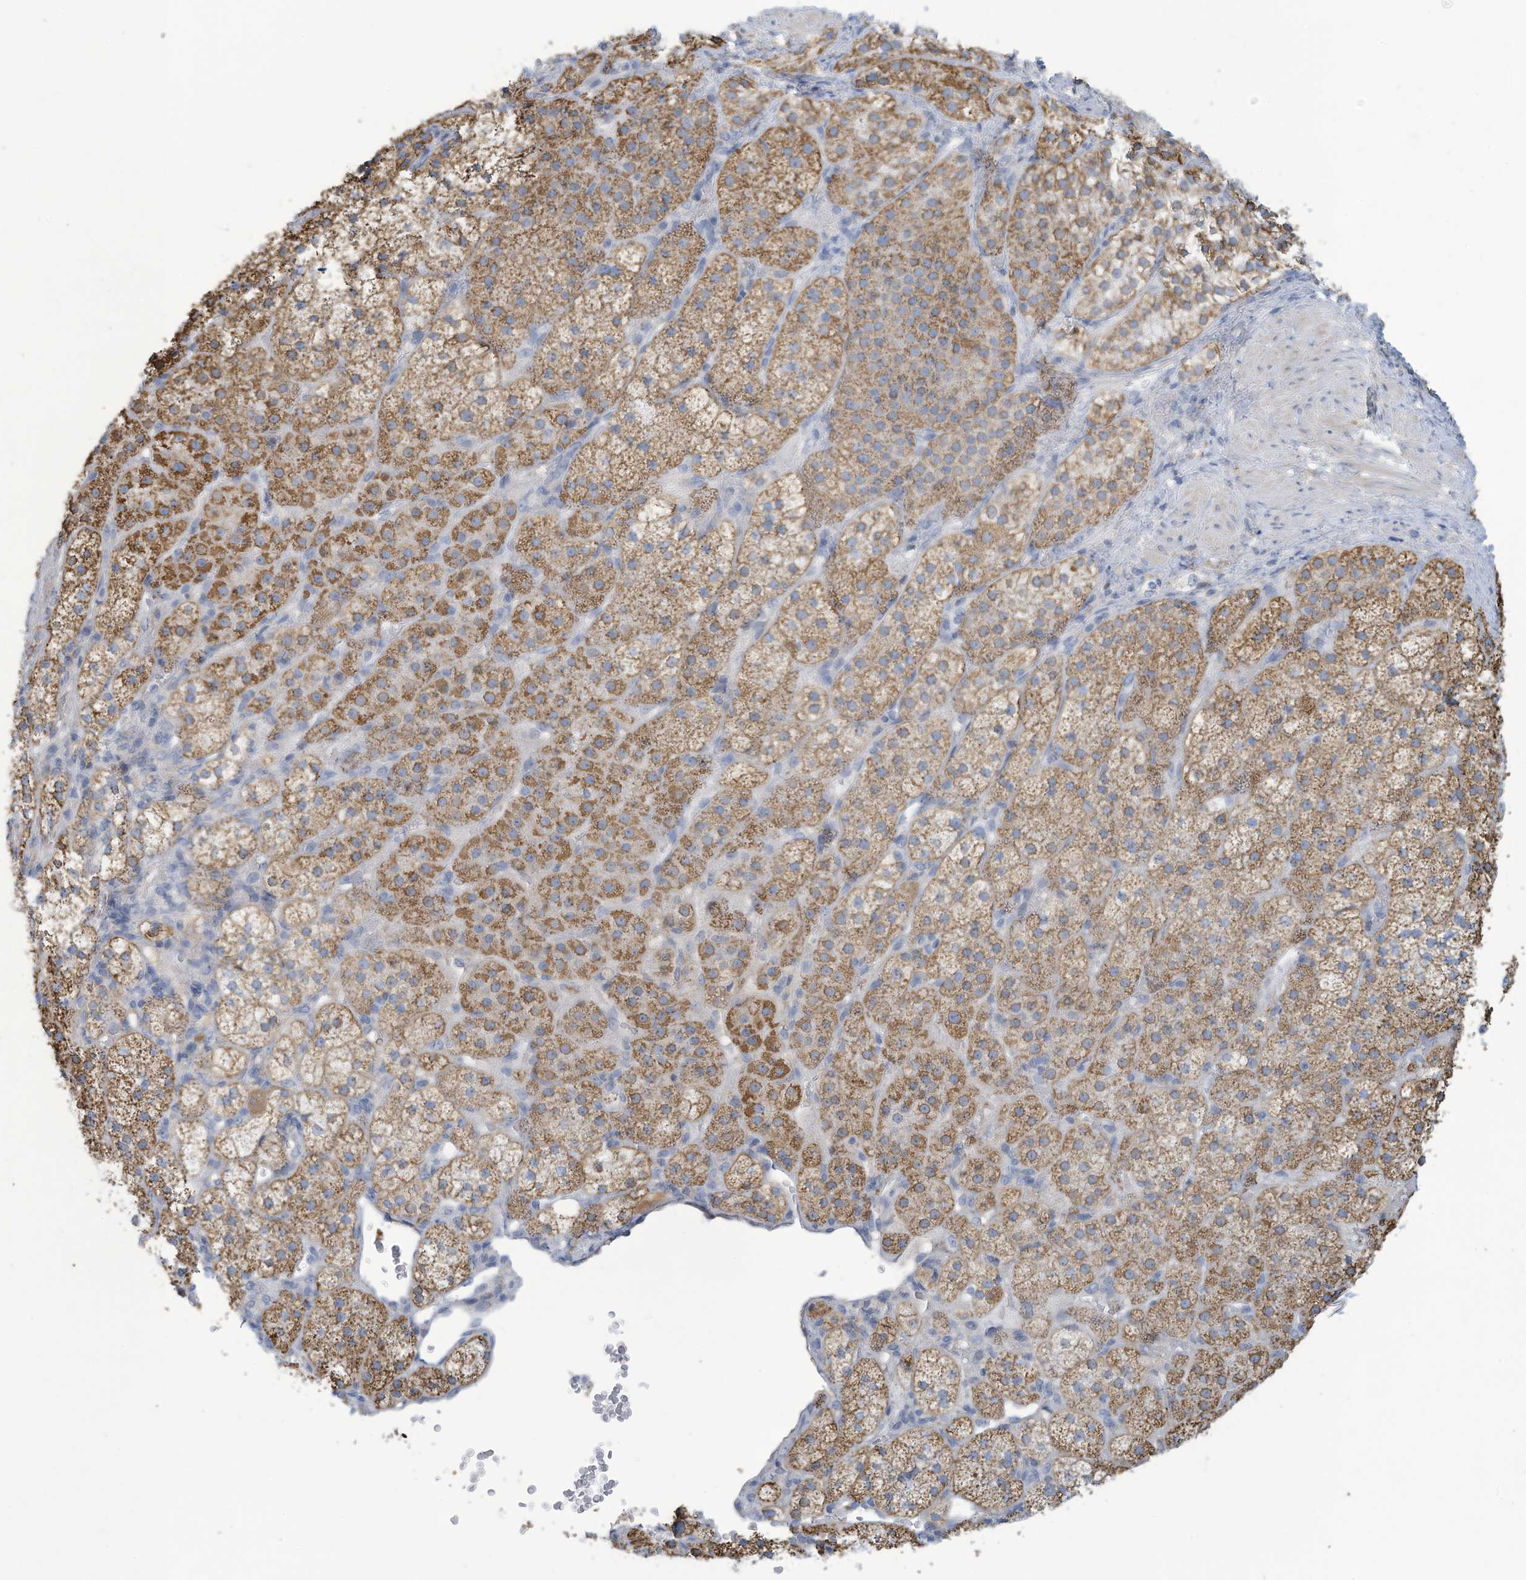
{"staining": {"intensity": "moderate", "quantity": ">75%", "location": "cytoplasmic/membranous"}, "tissue": "adrenal gland", "cell_type": "Glandular cells", "image_type": "normal", "snomed": [{"axis": "morphology", "description": "Normal tissue, NOS"}, {"axis": "topography", "description": "Adrenal gland"}], "caption": "High-power microscopy captured an IHC micrograph of unremarkable adrenal gland, revealing moderate cytoplasmic/membranous expression in approximately >75% of glandular cells. Nuclei are stained in blue.", "gene": "NLN", "patient": {"sex": "male", "age": 57}}